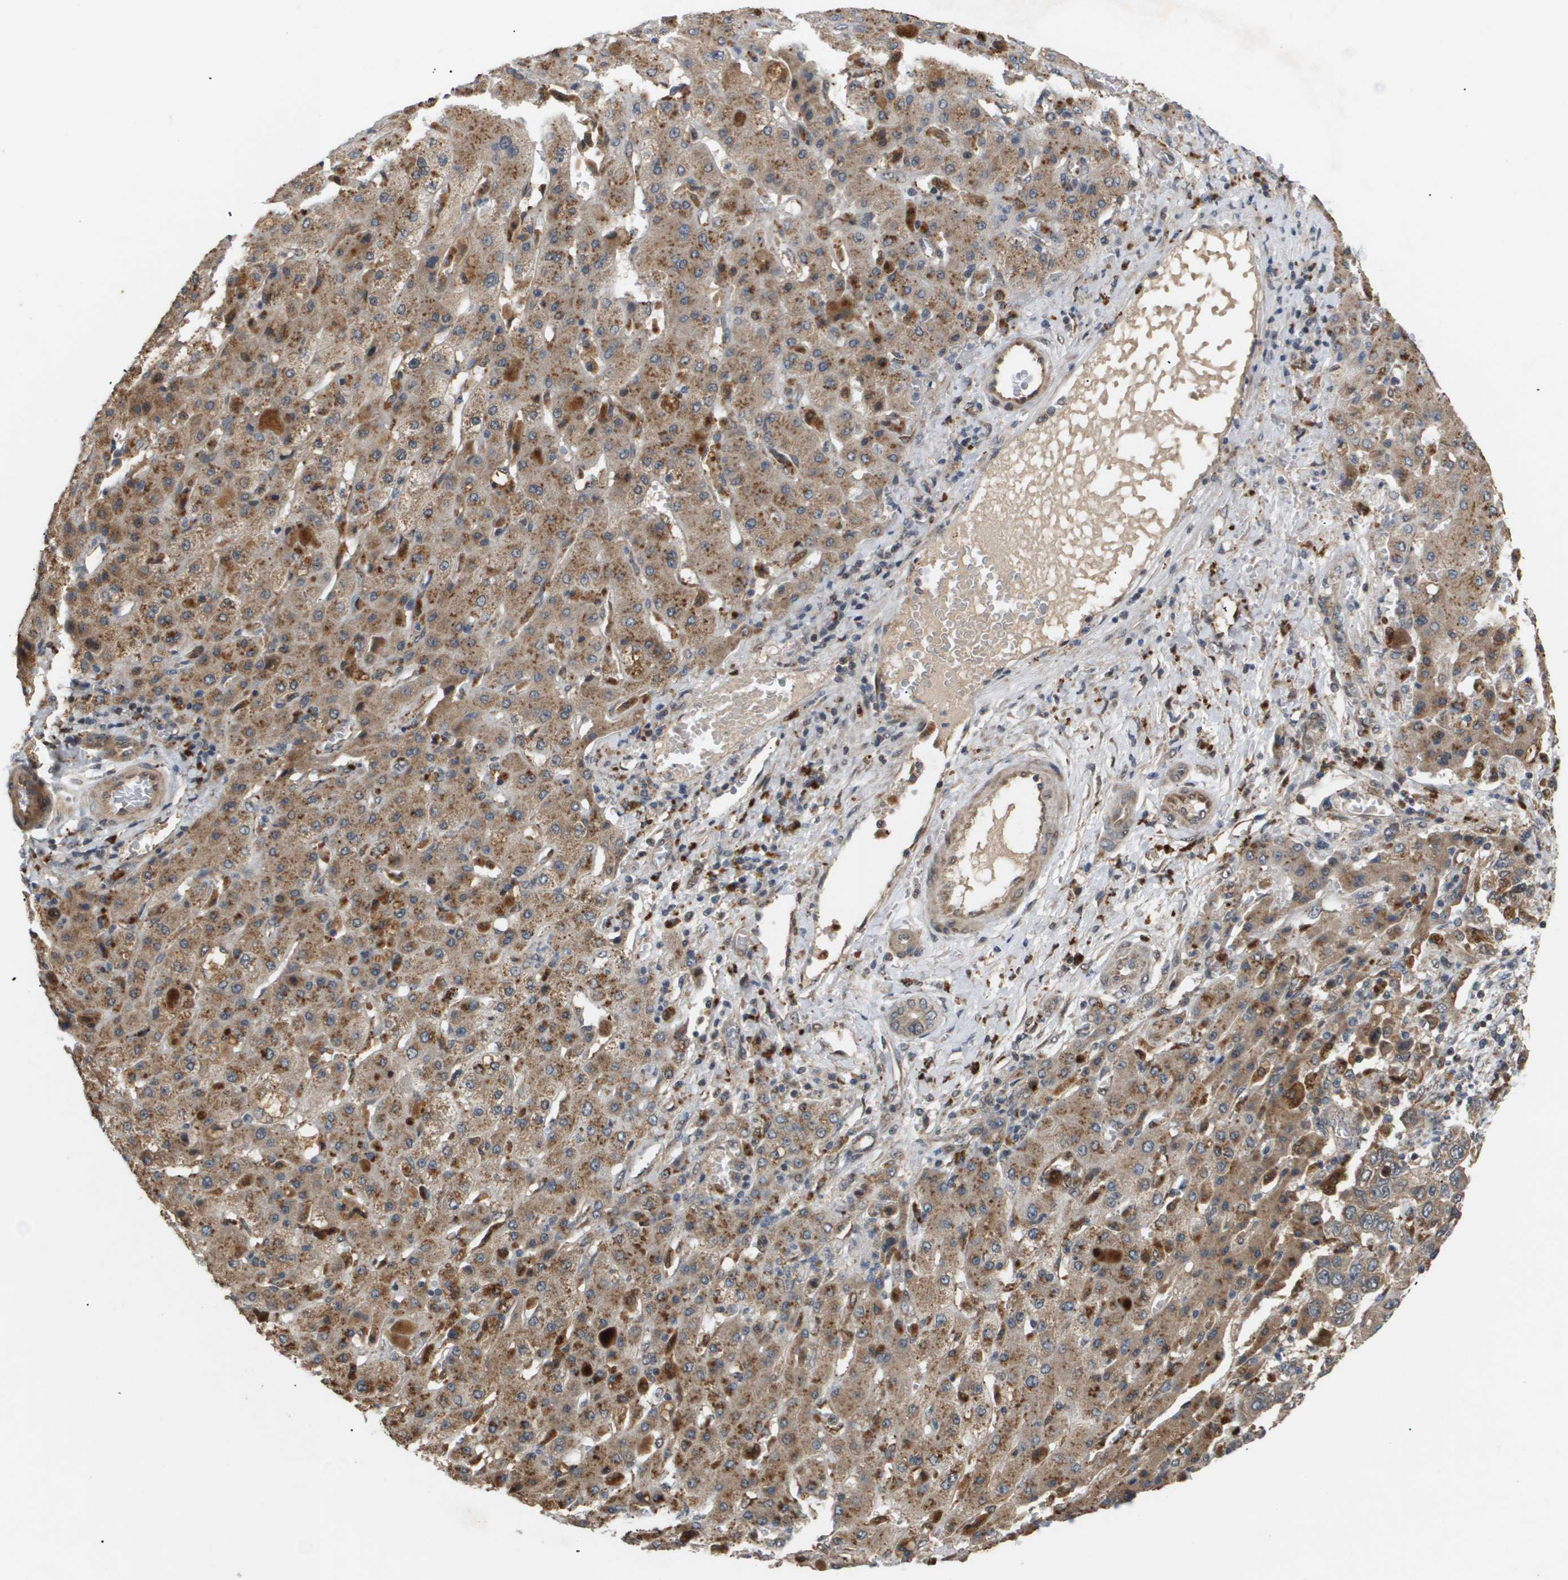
{"staining": {"intensity": "weak", "quantity": ">75%", "location": "cytoplasmic/membranous"}, "tissue": "liver cancer", "cell_type": "Tumor cells", "image_type": "cancer", "snomed": [{"axis": "morphology", "description": "Cholangiocarcinoma"}, {"axis": "topography", "description": "Liver"}], "caption": "Cholangiocarcinoma (liver) stained with a brown dye exhibits weak cytoplasmic/membranous positive staining in approximately >75% of tumor cells.", "gene": "PDGFB", "patient": {"sex": "female", "age": 52}}